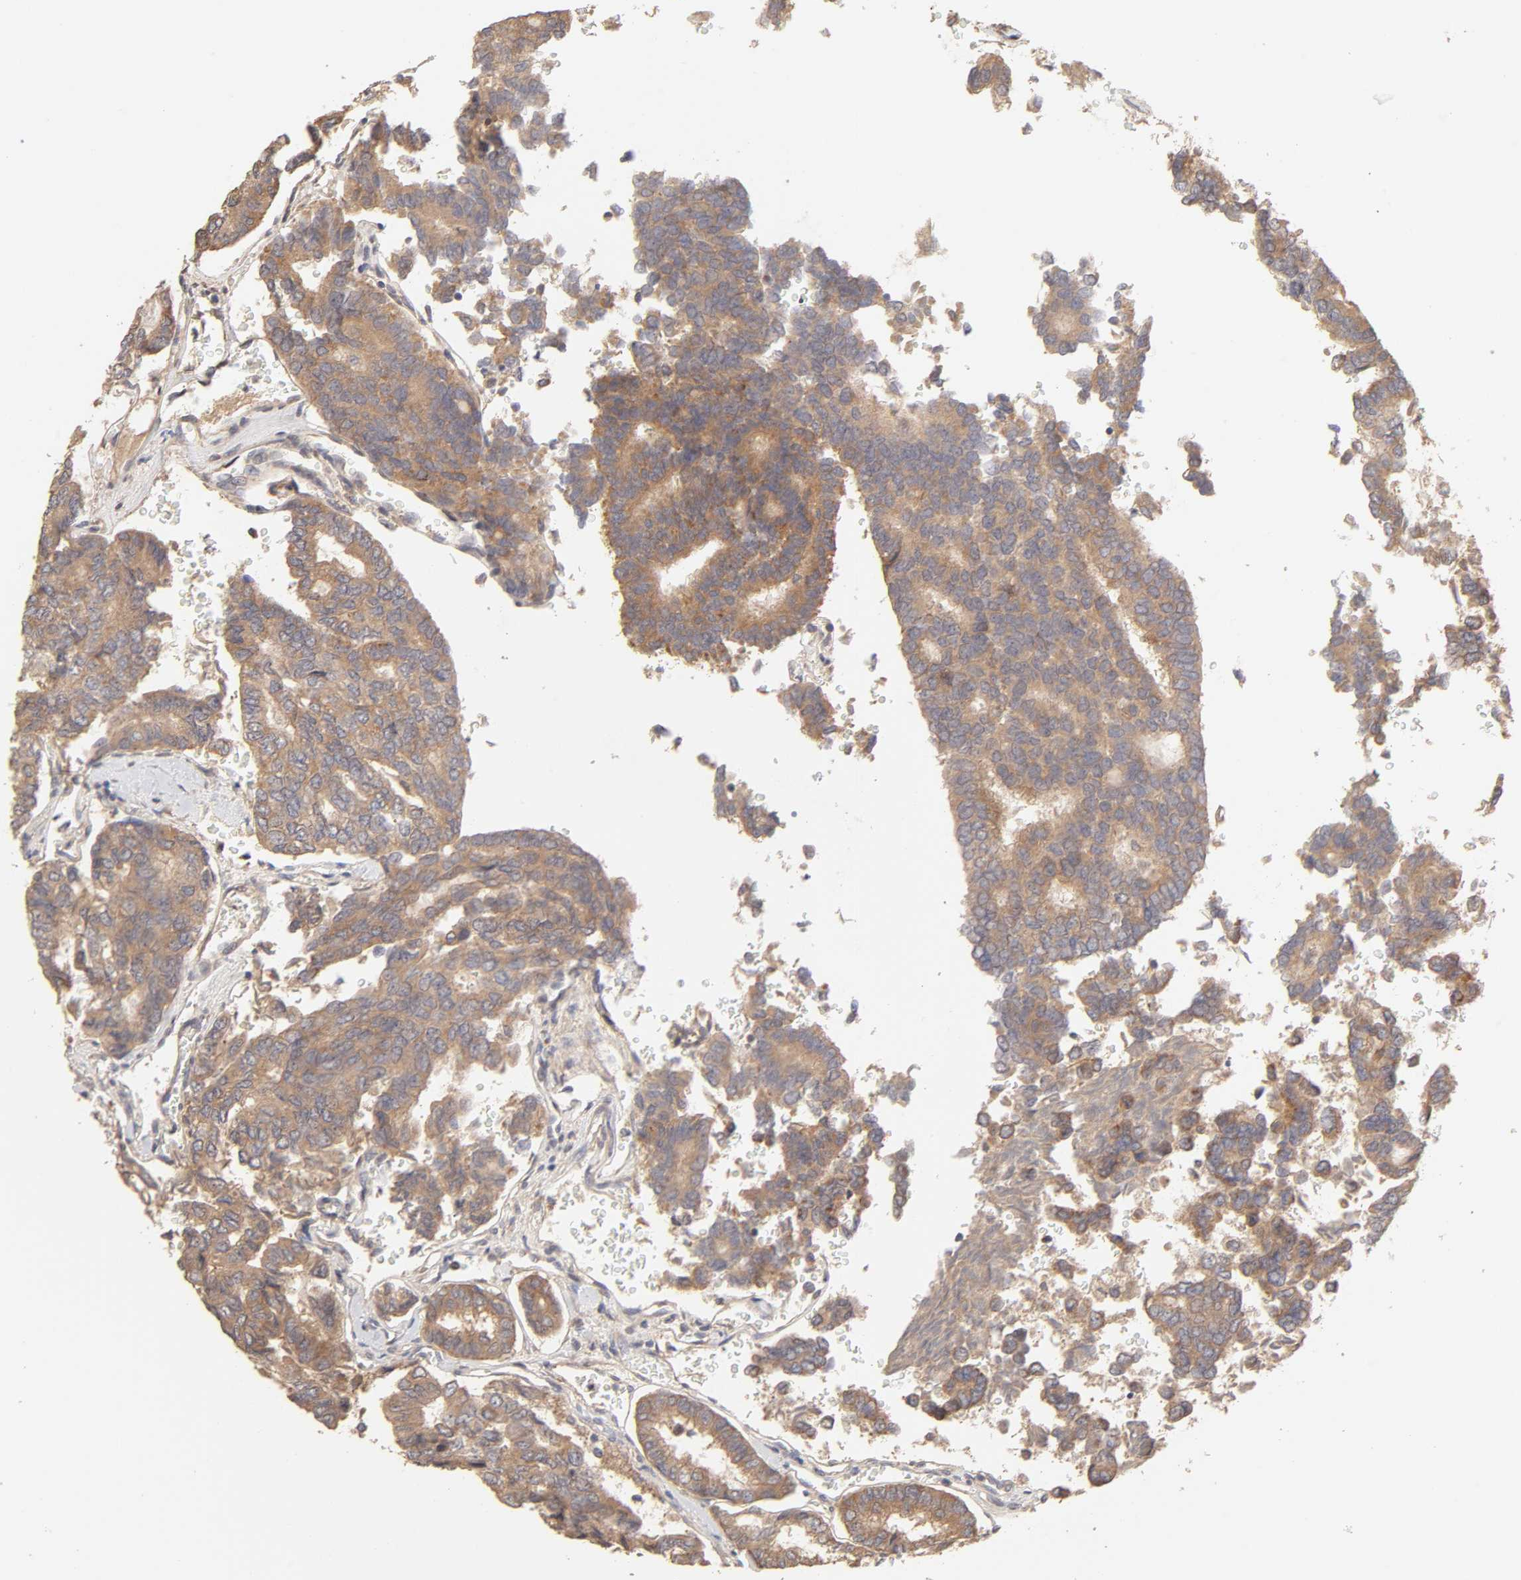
{"staining": {"intensity": "moderate", "quantity": ">75%", "location": "cytoplasmic/membranous"}, "tissue": "thyroid cancer", "cell_type": "Tumor cells", "image_type": "cancer", "snomed": [{"axis": "morphology", "description": "Papillary adenocarcinoma, NOS"}, {"axis": "topography", "description": "Thyroid gland"}], "caption": "Thyroid cancer (papillary adenocarcinoma) was stained to show a protein in brown. There is medium levels of moderate cytoplasmic/membranous positivity in about >75% of tumor cells.", "gene": "AP1G2", "patient": {"sex": "female", "age": 35}}